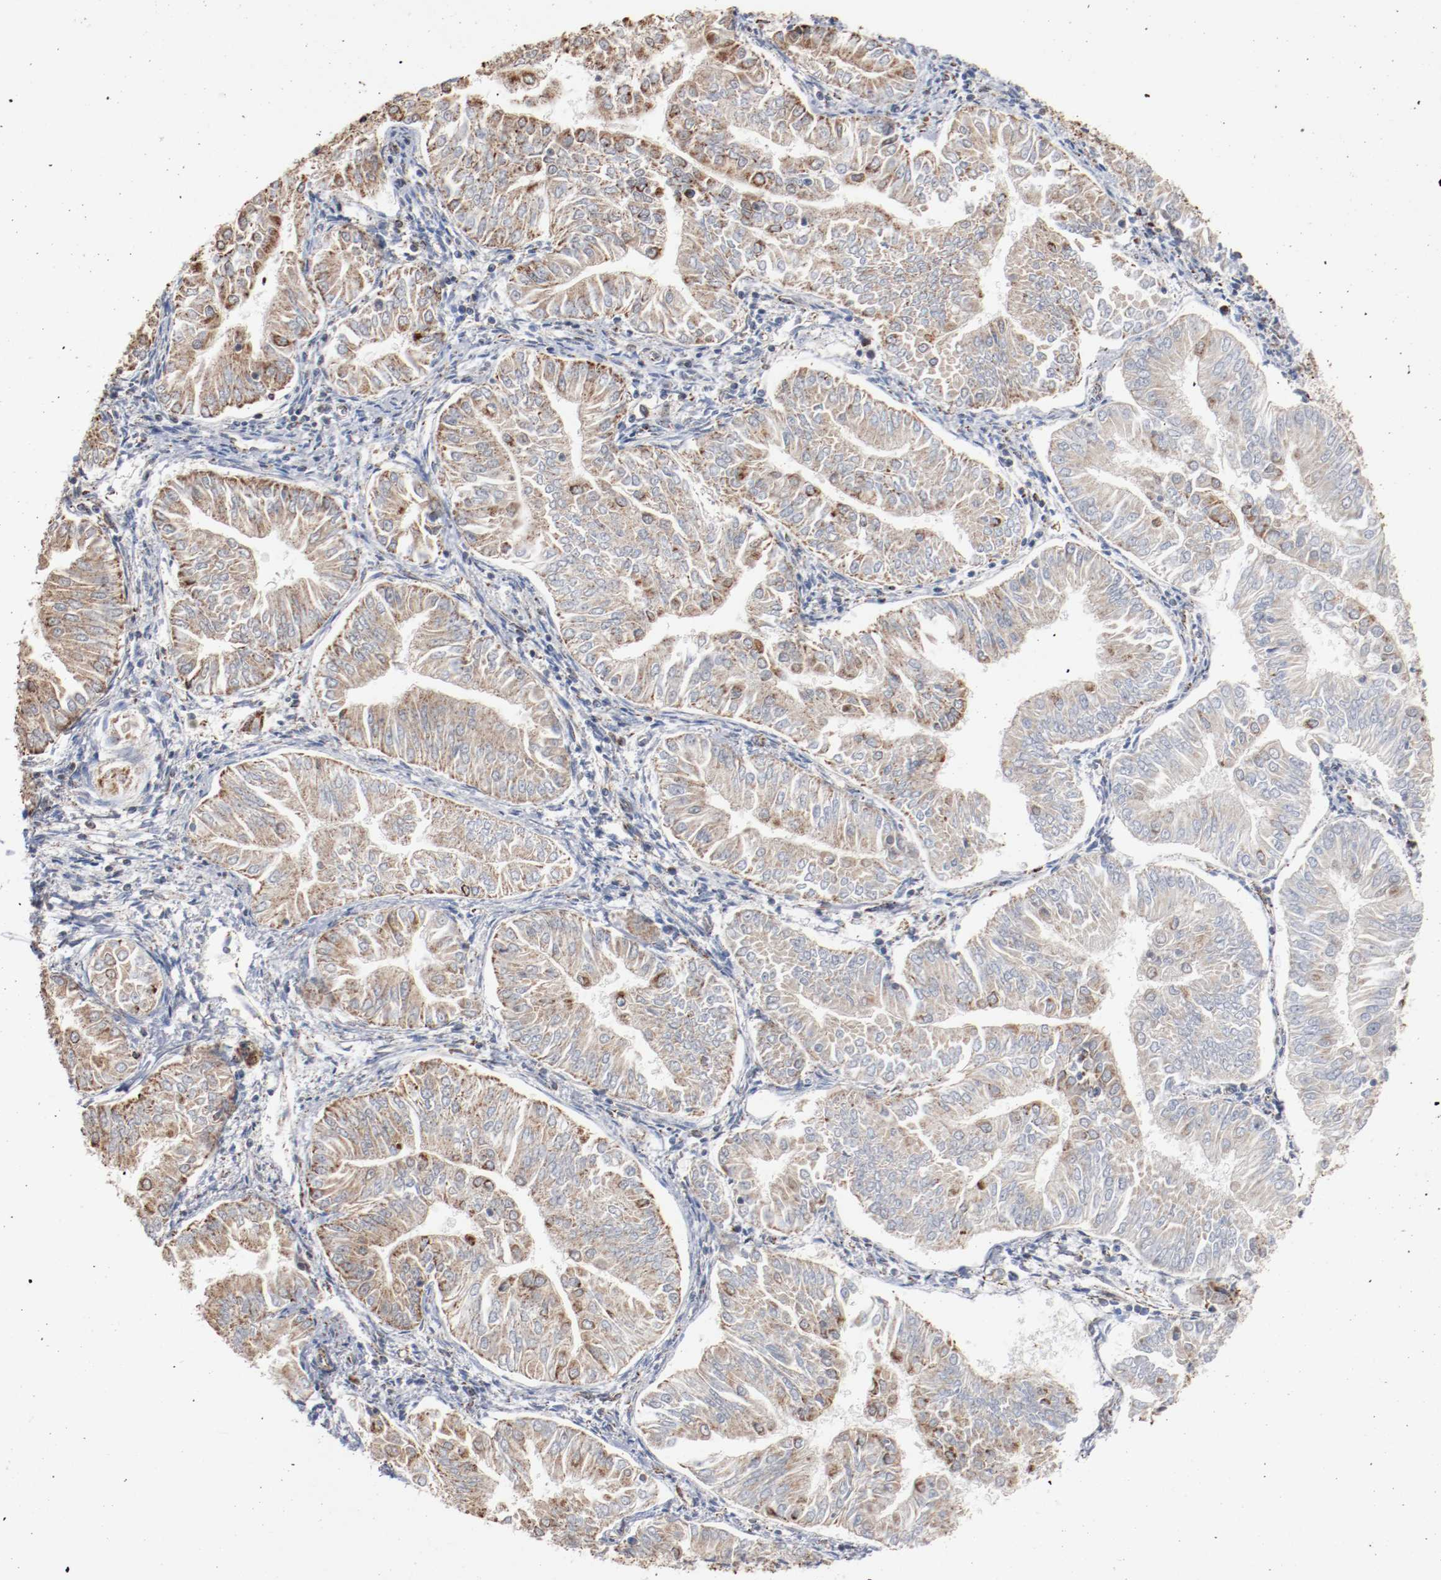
{"staining": {"intensity": "moderate", "quantity": ">75%", "location": "cytoplasmic/membranous"}, "tissue": "endometrial cancer", "cell_type": "Tumor cells", "image_type": "cancer", "snomed": [{"axis": "morphology", "description": "Adenocarcinoma, NOS"}, {"axis": "topography", "description": "Endometrium"}], "caption": "Immunohistochemical staining of human endometrial cancer reveals medium levels of moderate cytoplasmic/membranous protein staining in approximately >75% of tumor cells.", "gene": "NDUFS4", "patient": {"sex": "female", "age": 53}}